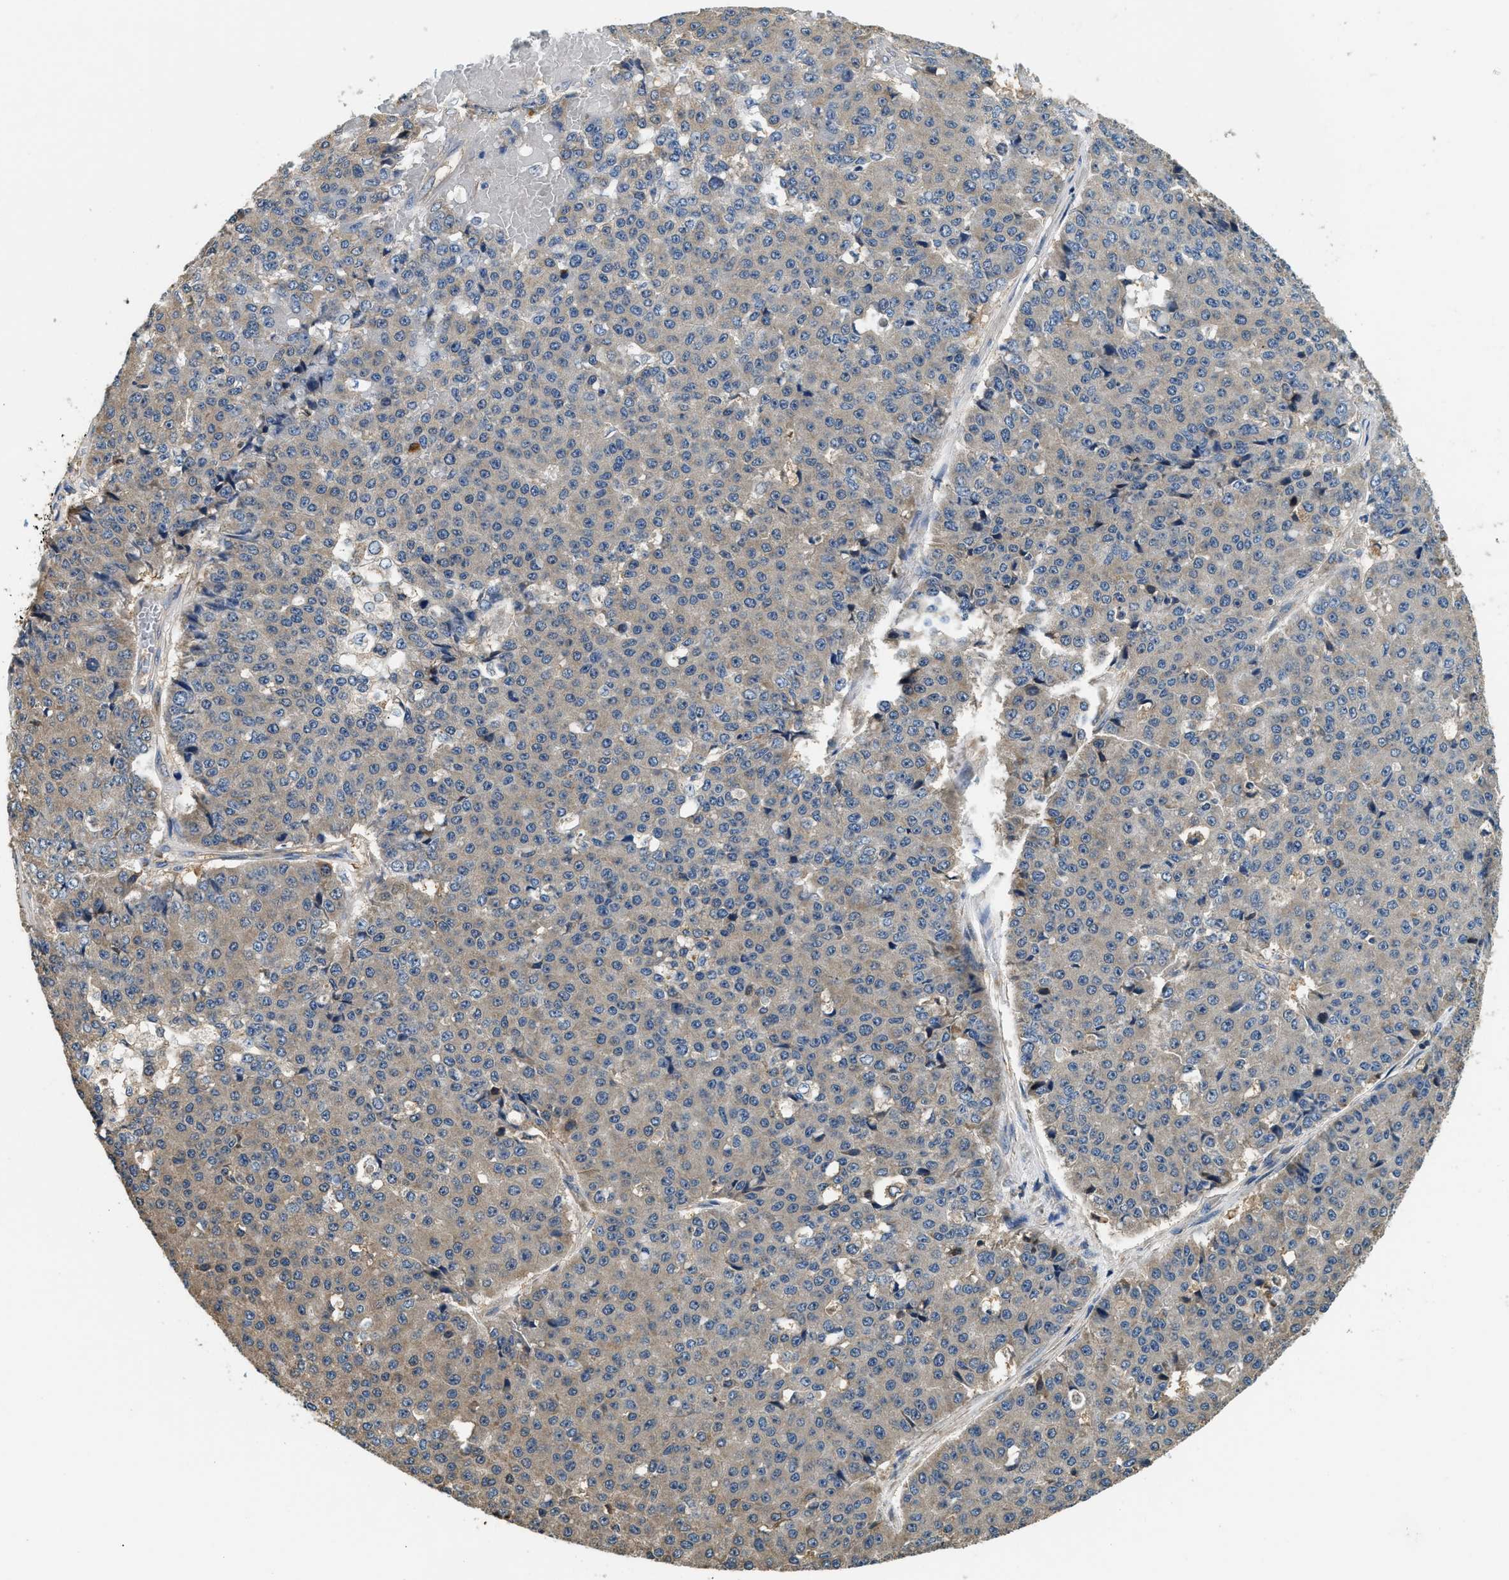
{"staining": {"intensity": "weak", "quantity": "<25%", "location": "cytoplasmic/membranous"}, "tissue": "pancreatic cancer", "cell_type": "Tumor cells", "image_type": "cancer", "snomed": [{"axis": "morphology", "description": "Adenocarcinoma, NOS"}, {"axis": "topography", "description": "Pancreas"}], "caption": "Tumor cells are negative for protein expression in human pancreatic cancer.", "gene": "ANXA3", "patient": {"sex": "male", "age": 50}}